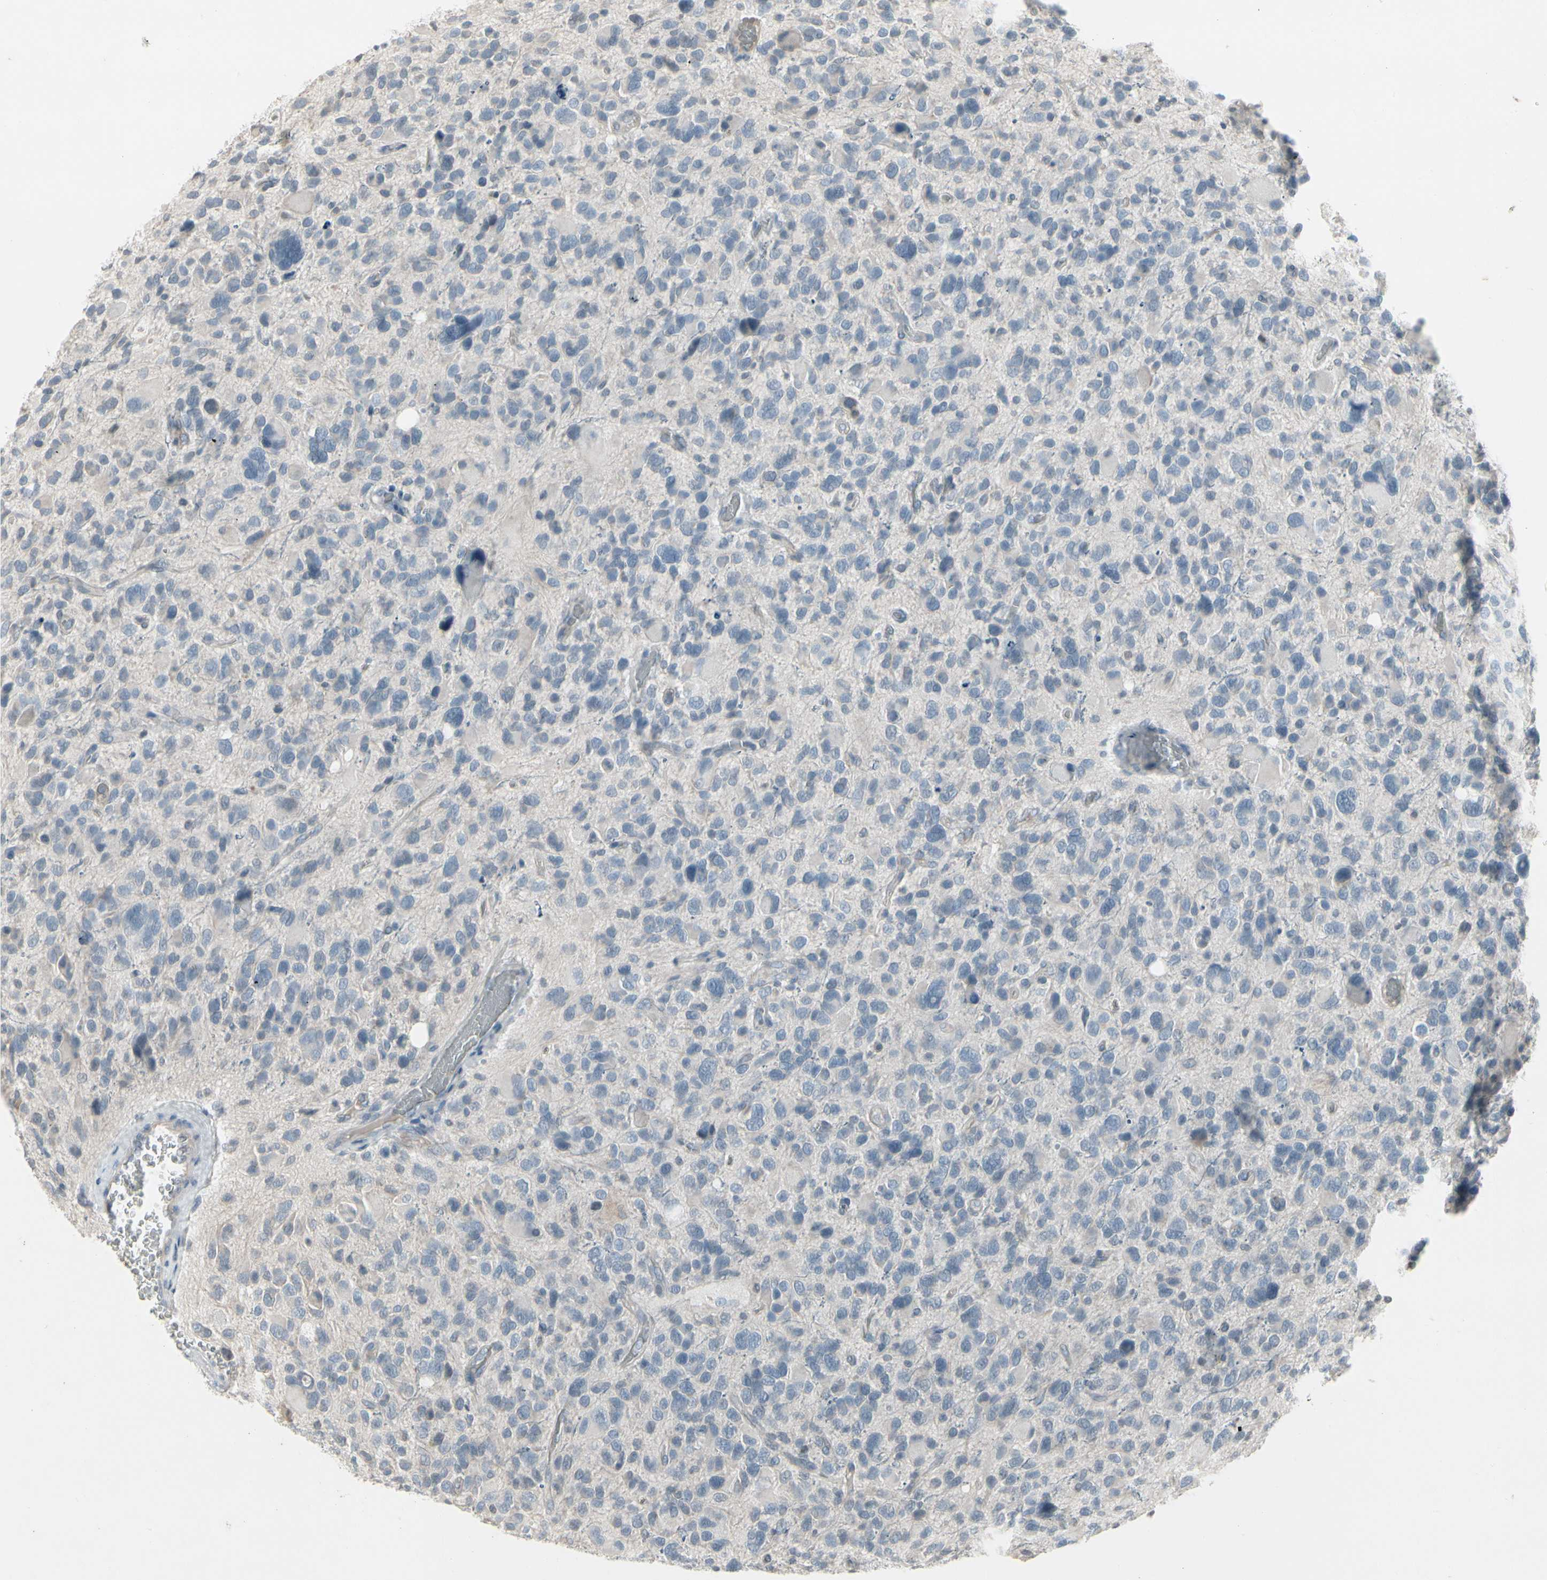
{"staining": {"intensity": "negative", "quantity": "none", "location": "none"}, "tissue": "glioma", "cell_type": "Tumor cells", "image_type": "cancer", "snomed": [{"axis": "morphology", "description": "Glioma, malignant, High grade"}, {"axis": "topography", "description": "Brain"}], "caption": "A micrograph of malignant high-grade glioma stained for a protein exhibits no brown staining in tumor cells.", "gene": "ARG2", "patient": {"sex": "male", "age": 48}}